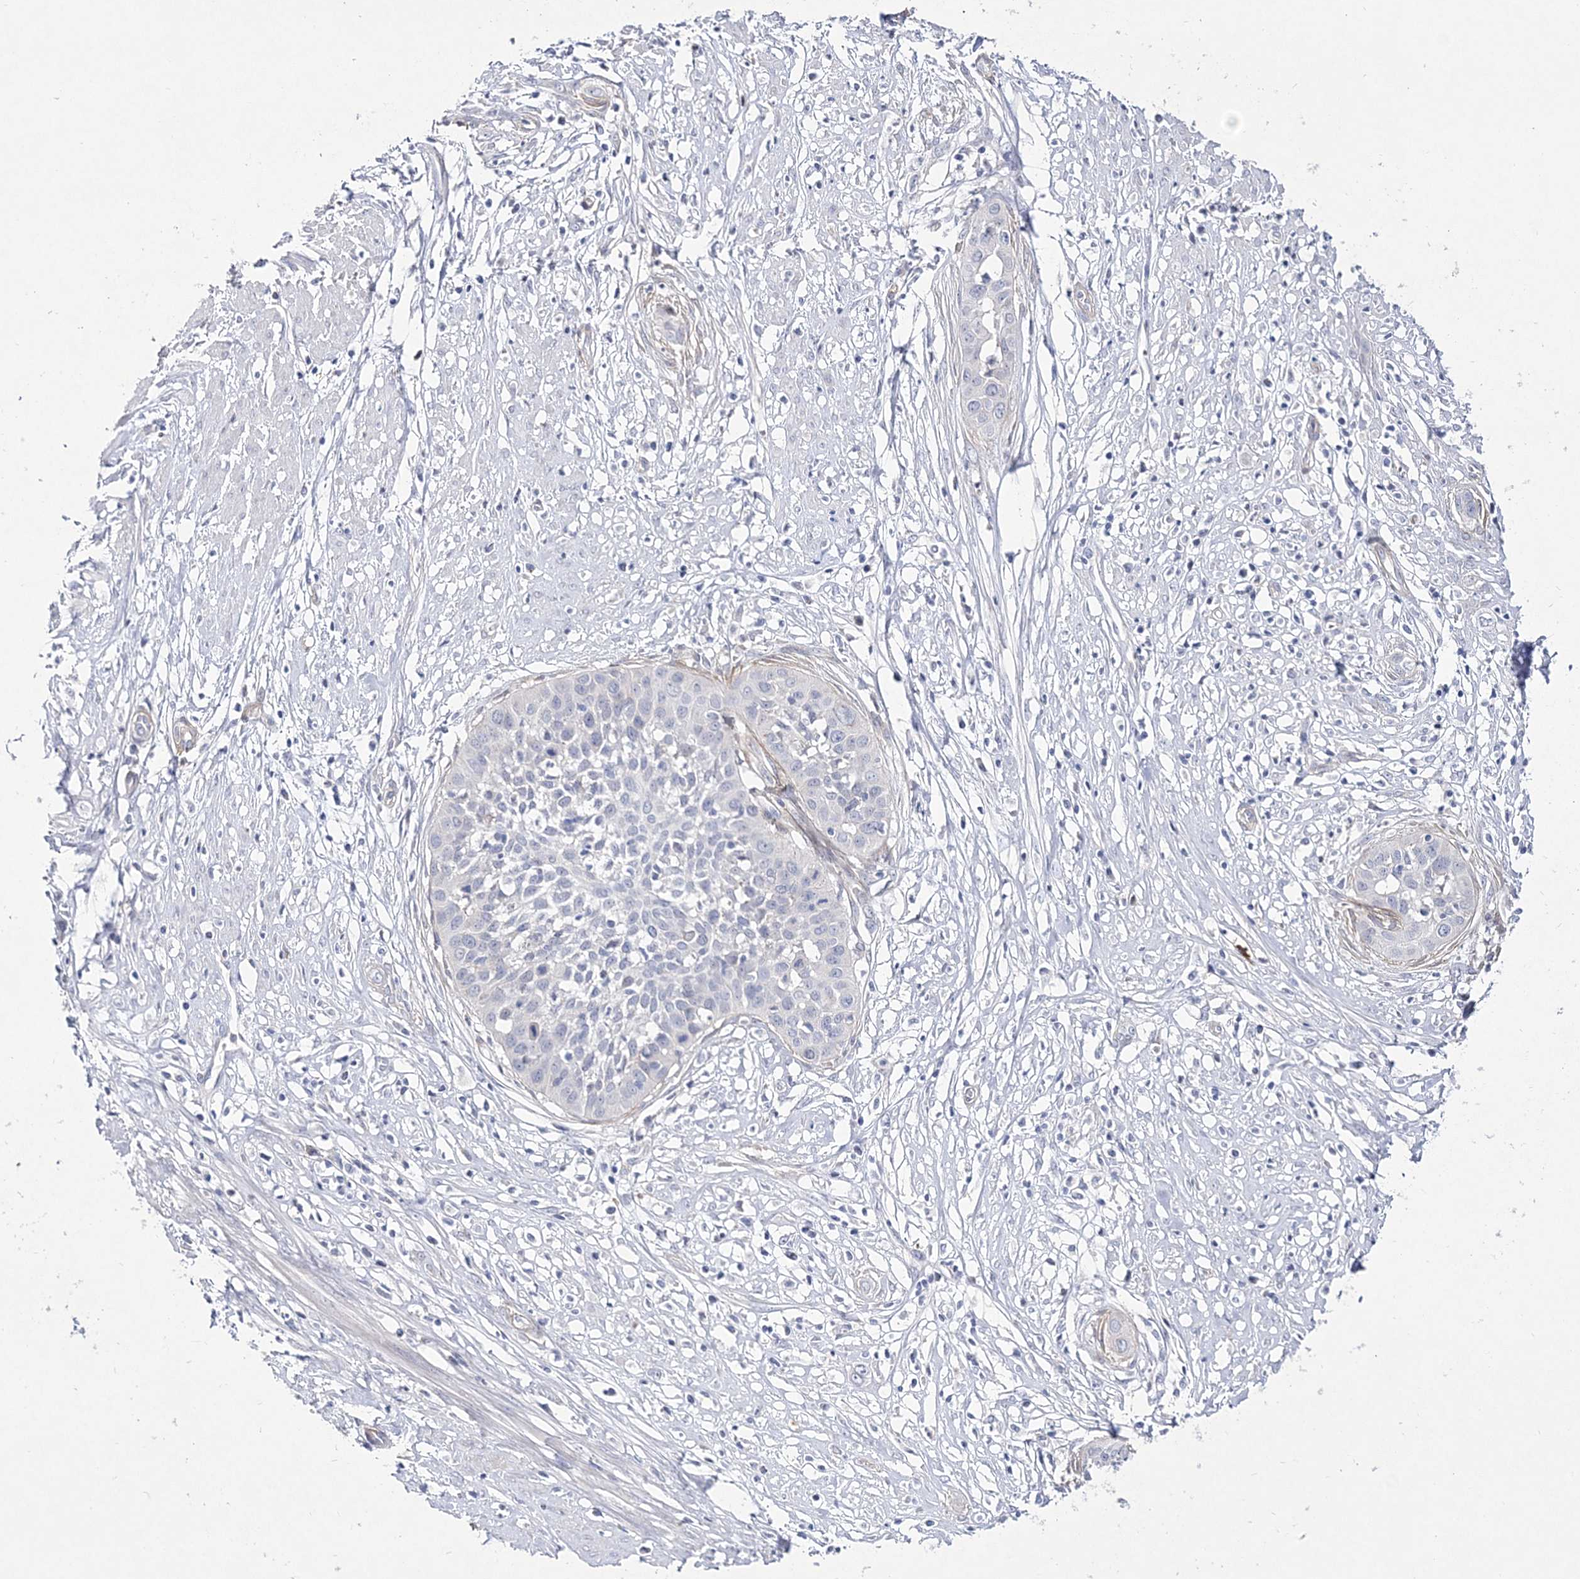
{"staining": {"intensity": "negative", "quantity": "none", "location": "none"}, "tissue": "cervical cancer", "cell_type": "Tumor cells", "image_type": "cancer", "snomed": [{"axis": "morphology", "description": "Squamous cell carcinoma, NOS"}, {"axis": "topography", "description": "Cervix"}], "caption": "Image shows no significant protein expression in tumor cells of squamous cell carcinoma (cervical).", "gene": "ANO1", "patient": {"sex": "female", "age": 34}}